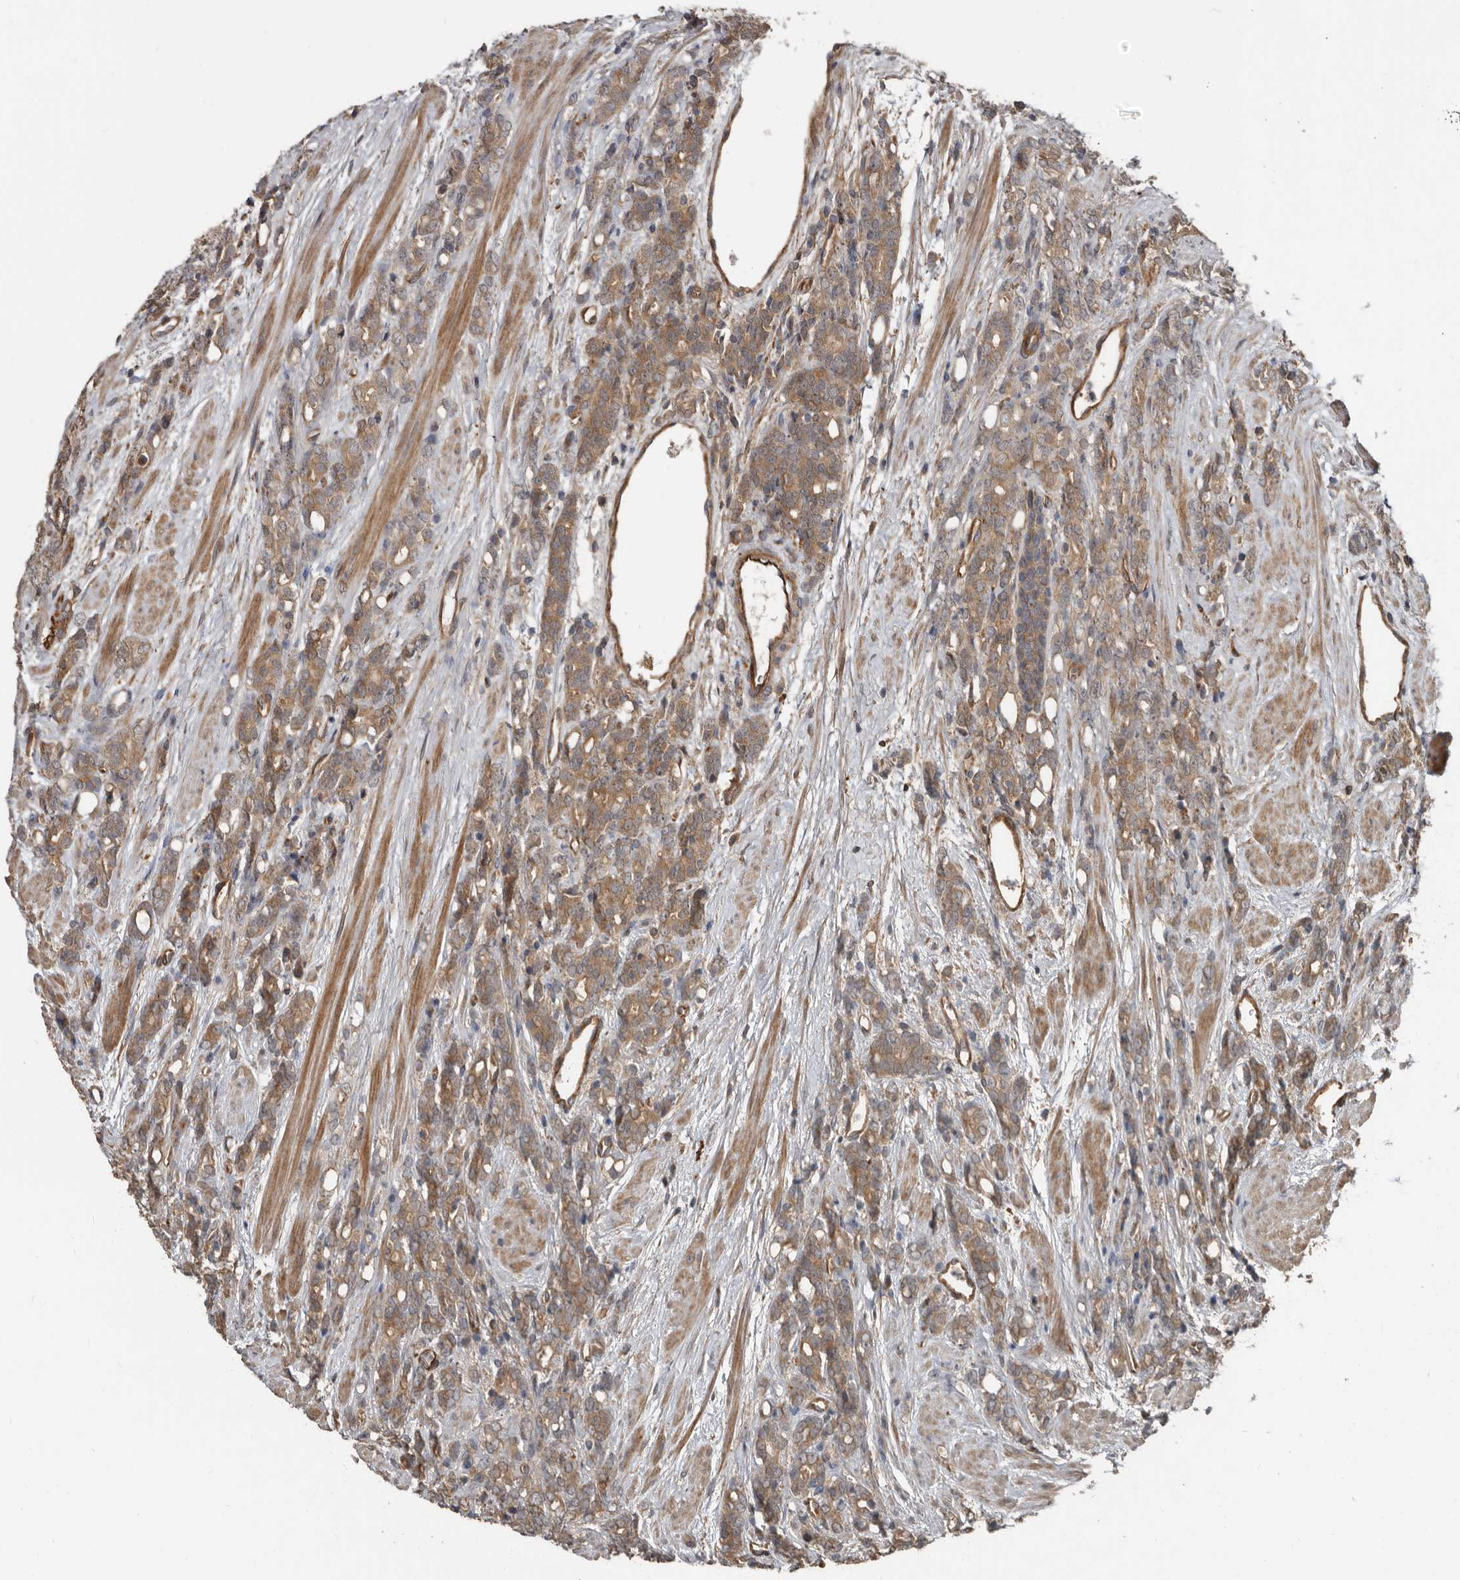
{"staining": {"intensity": "moderate", "quantity": ">75%", "location": "cytoplasmic/membranous"}, "tissue": "prostate cancer", "cell_type": "Tumor cells", "image_type": "cancer", "snomed": [{"axis": "morphology", "description": "Adenocarcinoma, High grade"}, {"axis": "topography", "description": "Prostate"}], "caption": "Immunohistochemical staining of human prostate high-grade adenocarcinoma displays medium levels of moderate cytoplasmic/membranous protein staining in approximately >75% of tumor cells. The staining was performed using DAB, with brown indicating positive protein expression. Nuclei are stained blue with hematoxylin.", "gene": "EXOC3L1", "patient": {"sex": "male", "age": 62}}